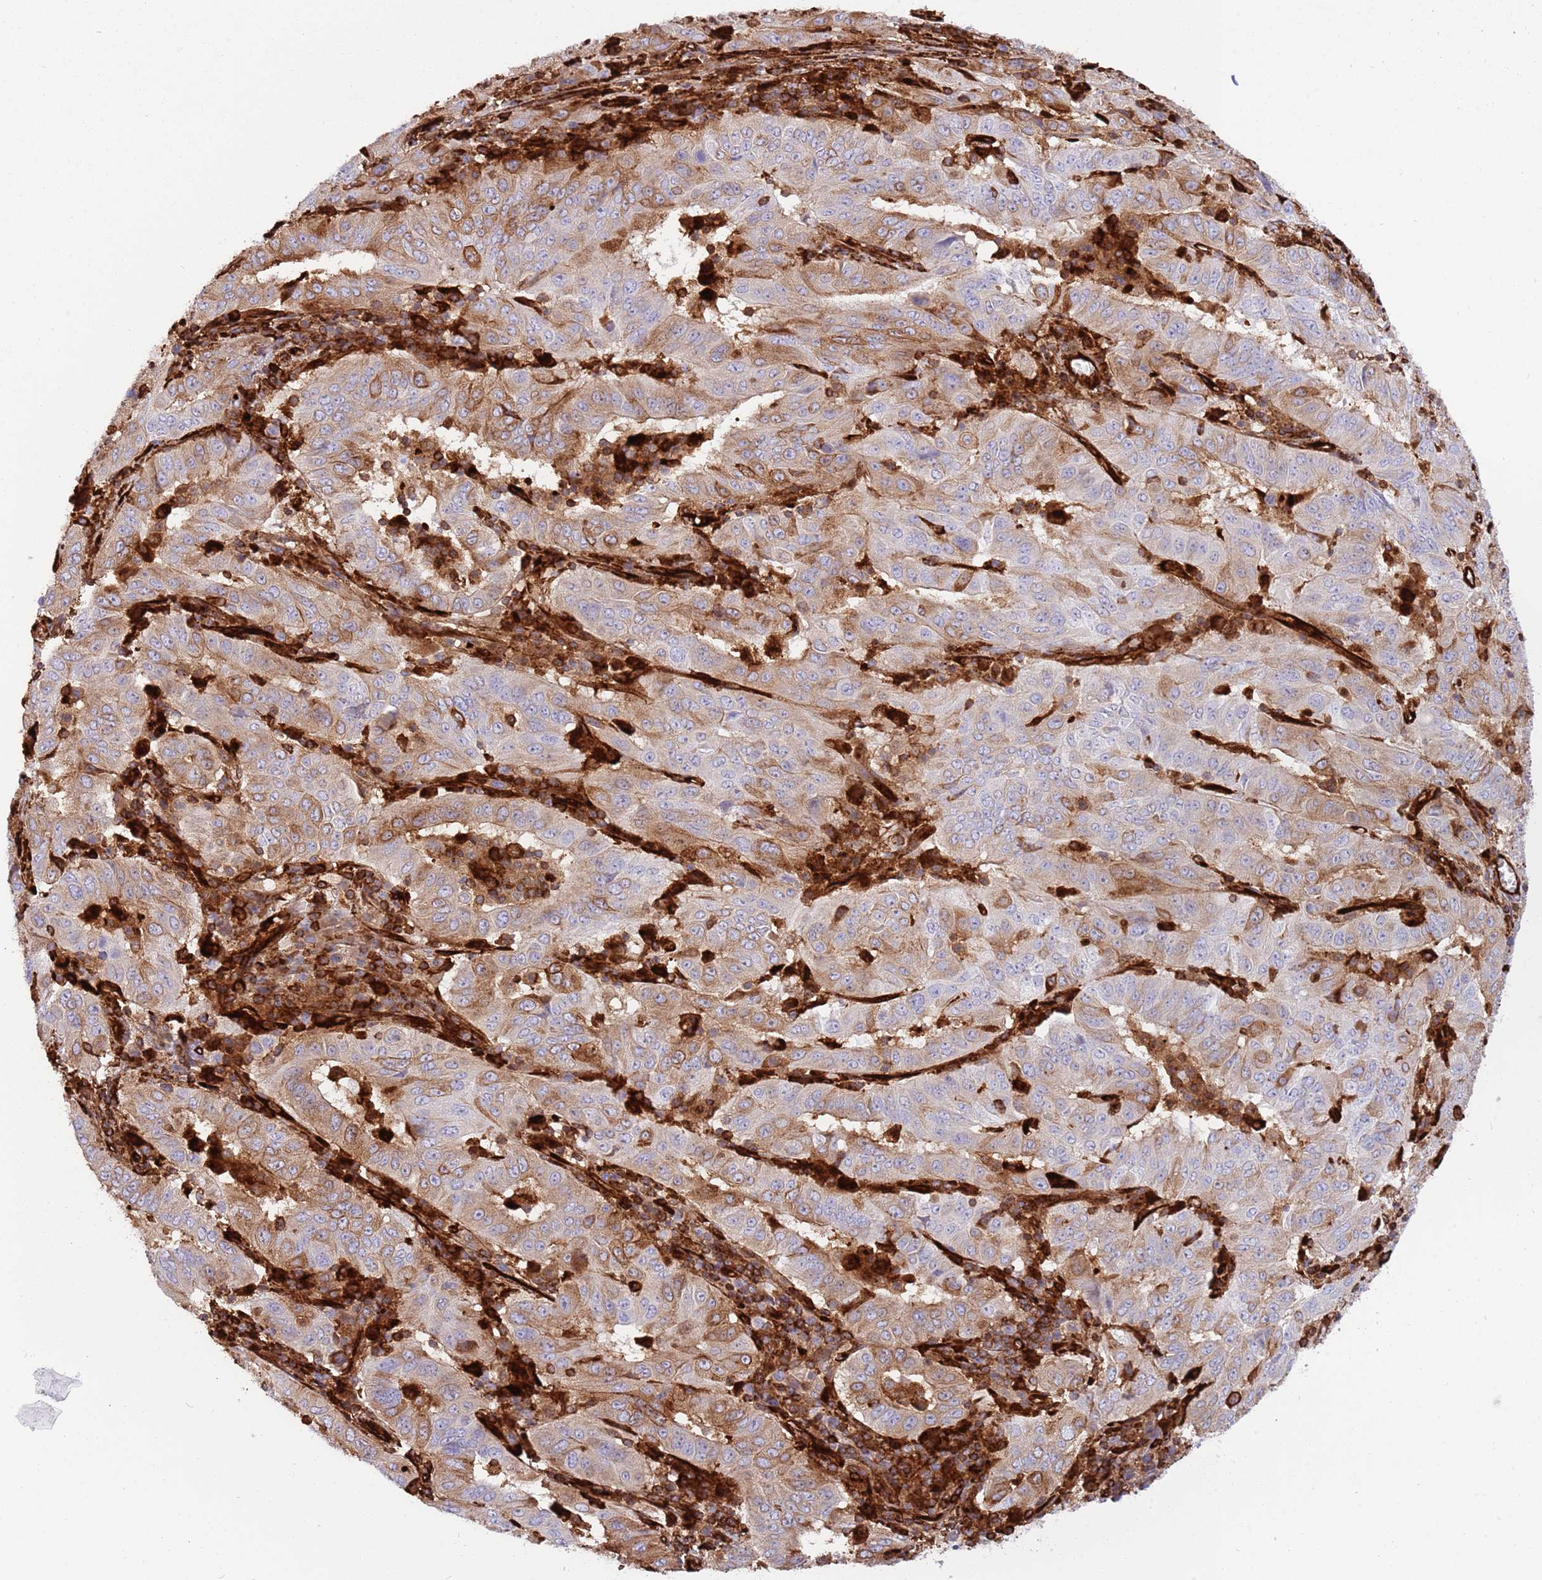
{"staining": {"intensity": "moderate", "quantity": "25%-75%", "location": "cytoplasmic/membranous"}, "tissue": "pancreatic cancer", "cell_type": "Tumor cells", "image_type": "cancer", "snomed": [{"axis": "morphology", "description": "Adenocarcinoma, NOS"}, {"axis": "topography", "description": "Pancreas"}], "caption": "Immunohistochemistry (DAB) staining of human pancreatic adenocarcinoma demonstrates moderate cytoplasmic/membranous protein positivity in about 25%-75% of tumor cells.", "gene": "KBTBD7", "patient": {"sex": "male", "age": 63}}